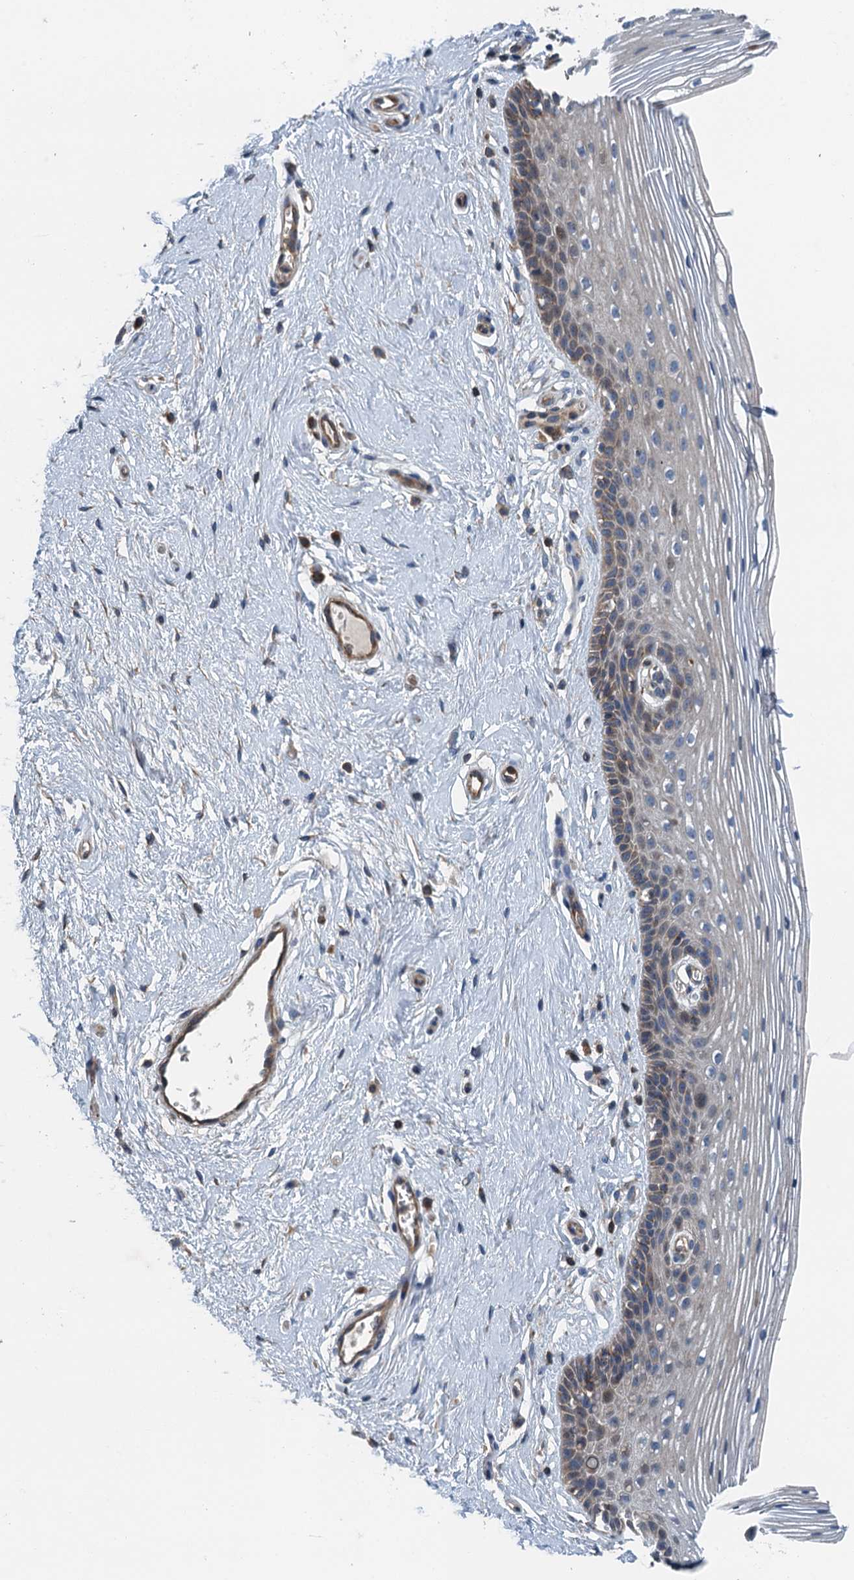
{"staining": {"intensity": "weak", "quantity": "<25%", "location": "cytoplasmic/membranous"}, "tissue": "vagina", "cell_type": "Squamous epithelial cells", "image_type": "normal", "snomed": [{"axis": "morphology", "description": "Normal tissue, NOS"}, {"axis": "topography", "description": "Vagina"}], "caption": "IHC histopathology image of normal vagina stained for a protein (brown), which displays no expression in squamous epithelial cells. (Brightfield microscopy of DAB (3,3'-diaminobenzidine) immunohistochemistry at high magnification).", "gene": "PPP1R14D", "patient": {"sex": "female", "age": 46}}